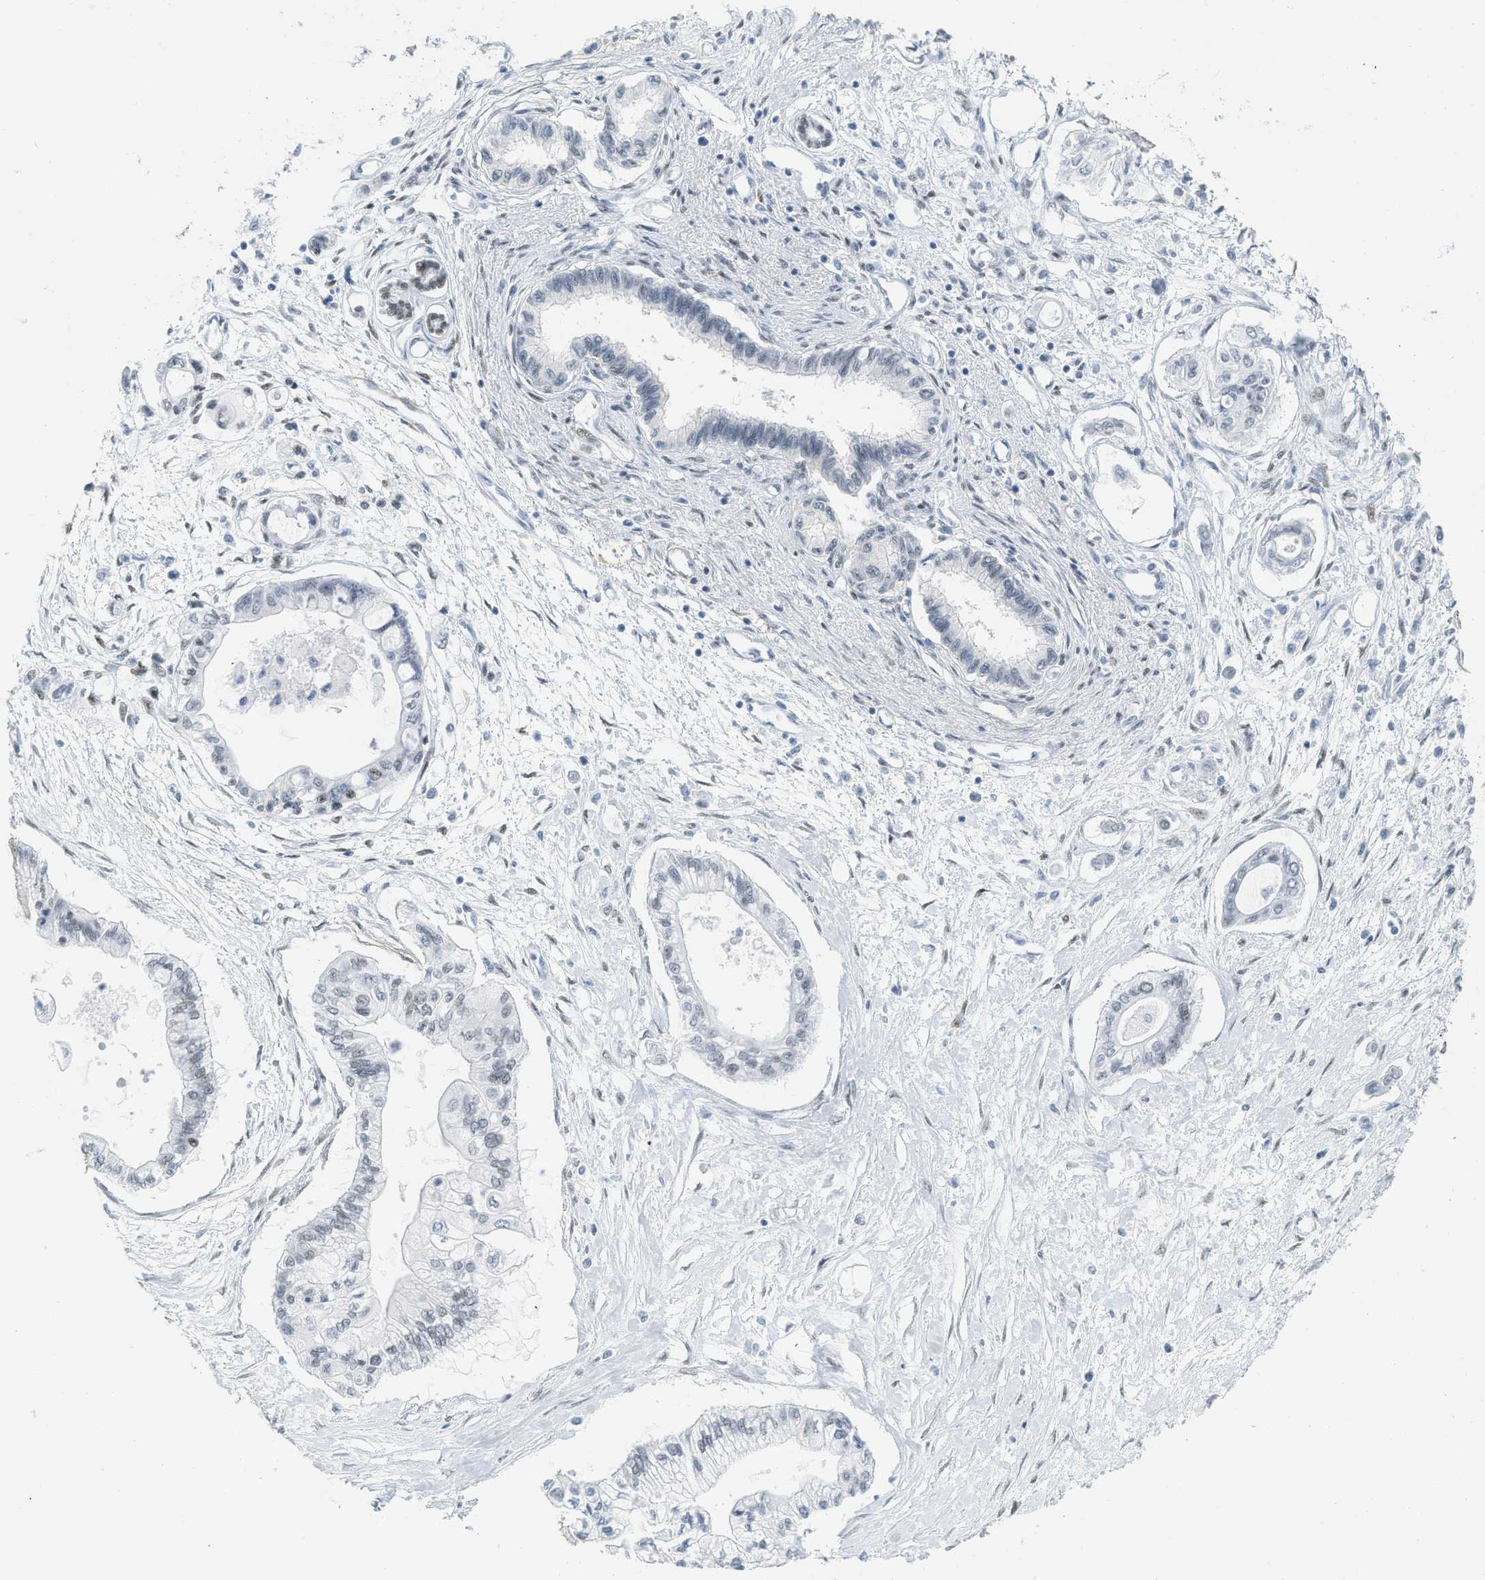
{"staining": {"intensity": "negative", "quantity": "none", "location": "none"}, "tissue": "pancreatic cancer", "cell_type": "Tumor cells", "image_type": "cancer", "snomed": [{"axis": "morphology", "description": "Adenocarcinoma, NOS"}, {"axis": "topography", "description": "Pancreas"}], "caption": "An image of human pancreatic cancer is negative for staining in tumor cells. (Immunohistochemistry, brightfield microscopy, high magnification).", "gene": "PBX1", "patient": {"sex": "female", "age": 77}}